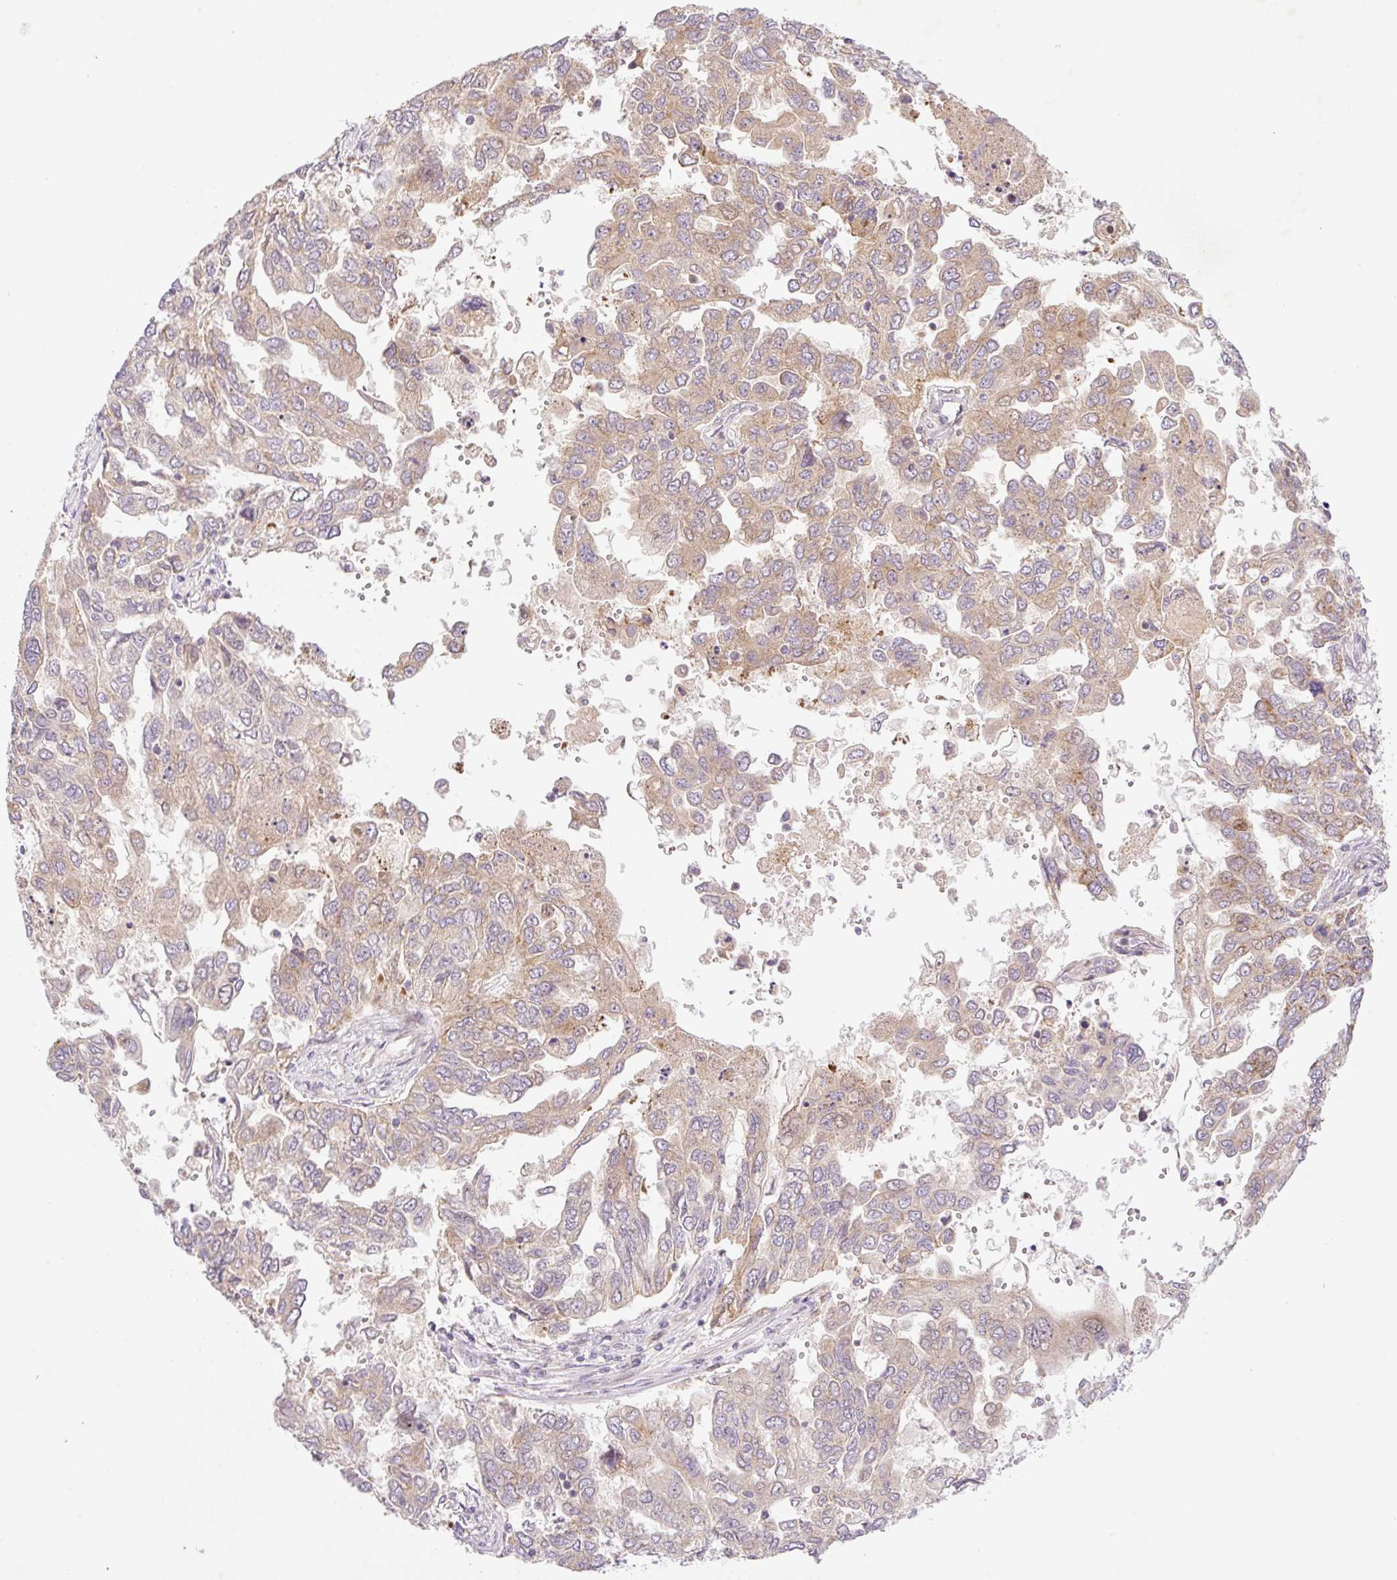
{"staining": {"intensity": "weak", "quantity": "25%-75%", "location": "cytoplasmic/membranous"}, "tissue": "ovarian cancer", "cell_type": "Tumor cells", "image_type": "cancer", "snomed": [{"axis": "morphology", "description": "Cystadenocarcinoma, serous, NOS"}, {"axis": "topography", "description": "Ovary"}], "caption": "This is a micrograph of immunohistochemistry (IHC) staining of ovarian cancer, which shows weak staining in the cytoplasmic/membranous of tumor cells.", "gene": "ZNF394", "patient": {"sex": "female", "age": 53}}